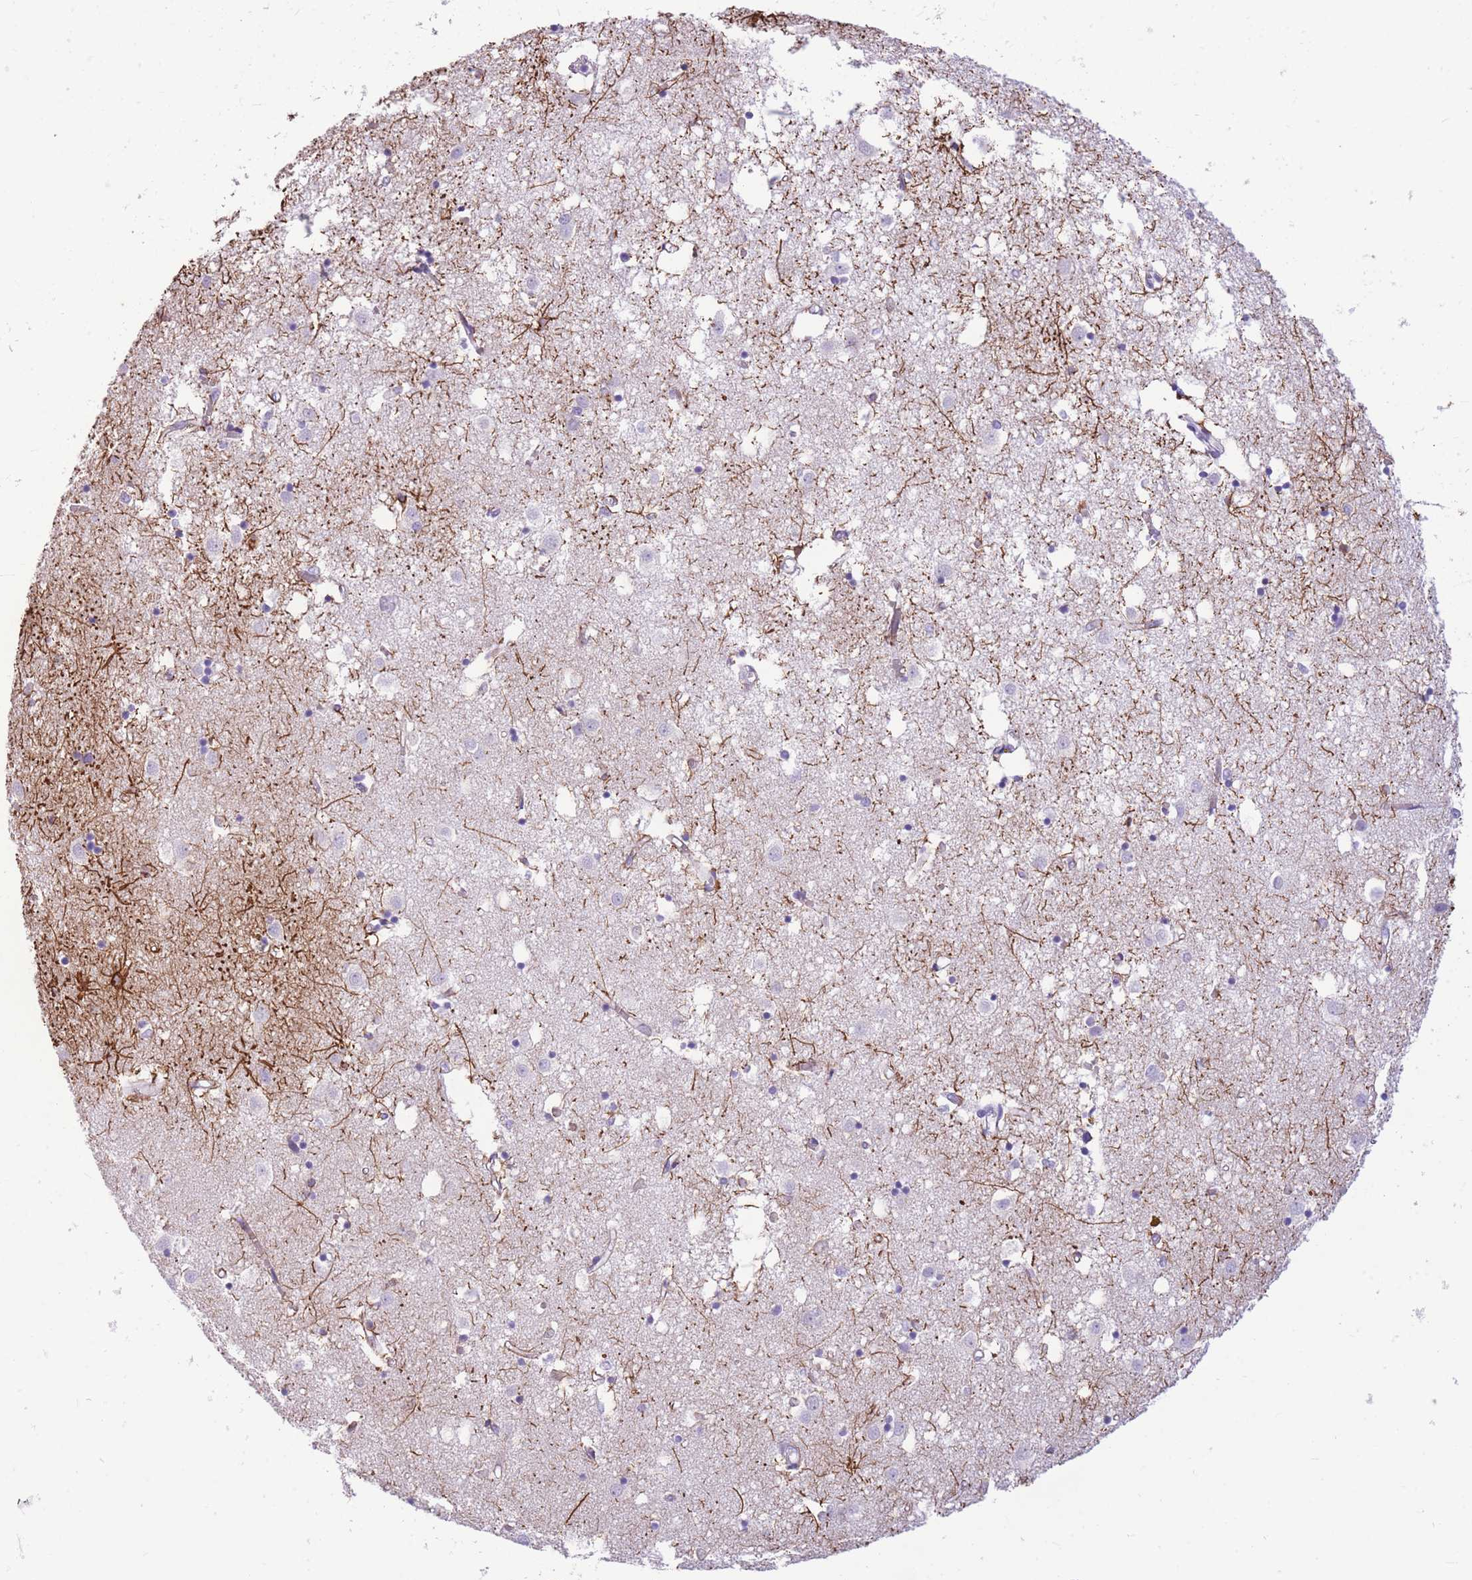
{"staining": {"intensity": "strong", "quantity": "<25%", "location": "cytoplasmic/membranous"}, "tissue": "caudate", "cell_type": "Glial cells", "image_type": "normal", "snomed": [{"axis": "morphology", "description": "Normal tissue, NOS"}, {"axis": "topography", "description": "Lateral ventricle wall"}], "caption": "The immunohistochemical stain highlights strong cytoplasmic/membranous expression in glial cells of normal caudate. (IHC, brightfield microscopy, high magnification).", "gene": "ZNF311", "patient": {"sex": "male", "age": 70}}